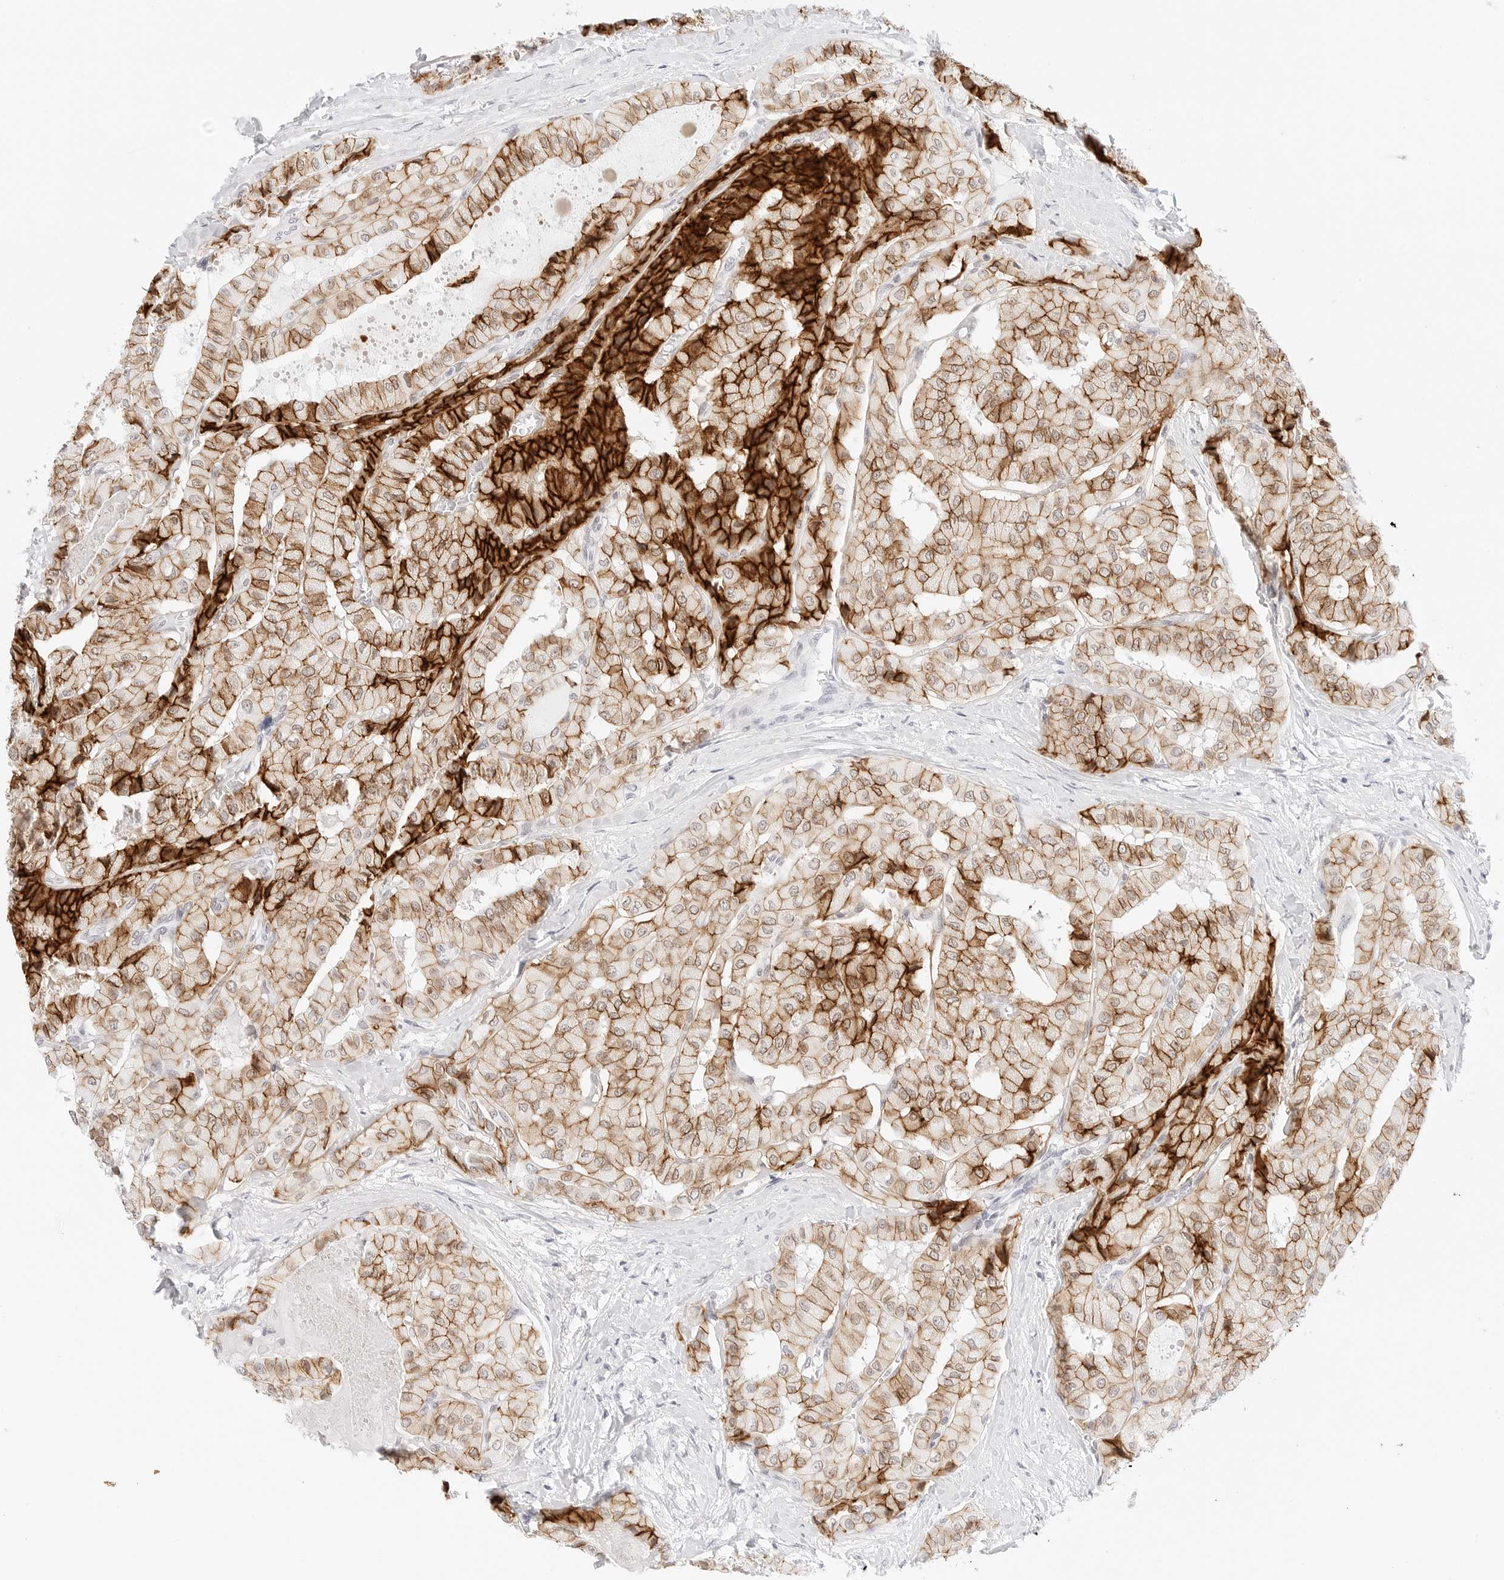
{"staining": {"intensity": "strong", "quantity": ">75%", "location": "cytoplasmic/membranous"}, "tissue": "thyroid cancer", "cell_type": "Tumor cells", "image_type": "cancer", "snomed": [{"axis": "morphology", "description": "Papillary adenocarcinoma, NOS"}, {"axis": "topography", "description": "Thyroid gland"}], "caption": "Immunohistochemistry micrograph of human papillary adenocarcinoma (thyroid) stained for a protein (brown), which exhibits high levels of strong cytoplasmic/membranous positivity in approximately >75% of tumor cells.", "gene": "CDH1", "patient": {"sex": "female", "age": 59}}